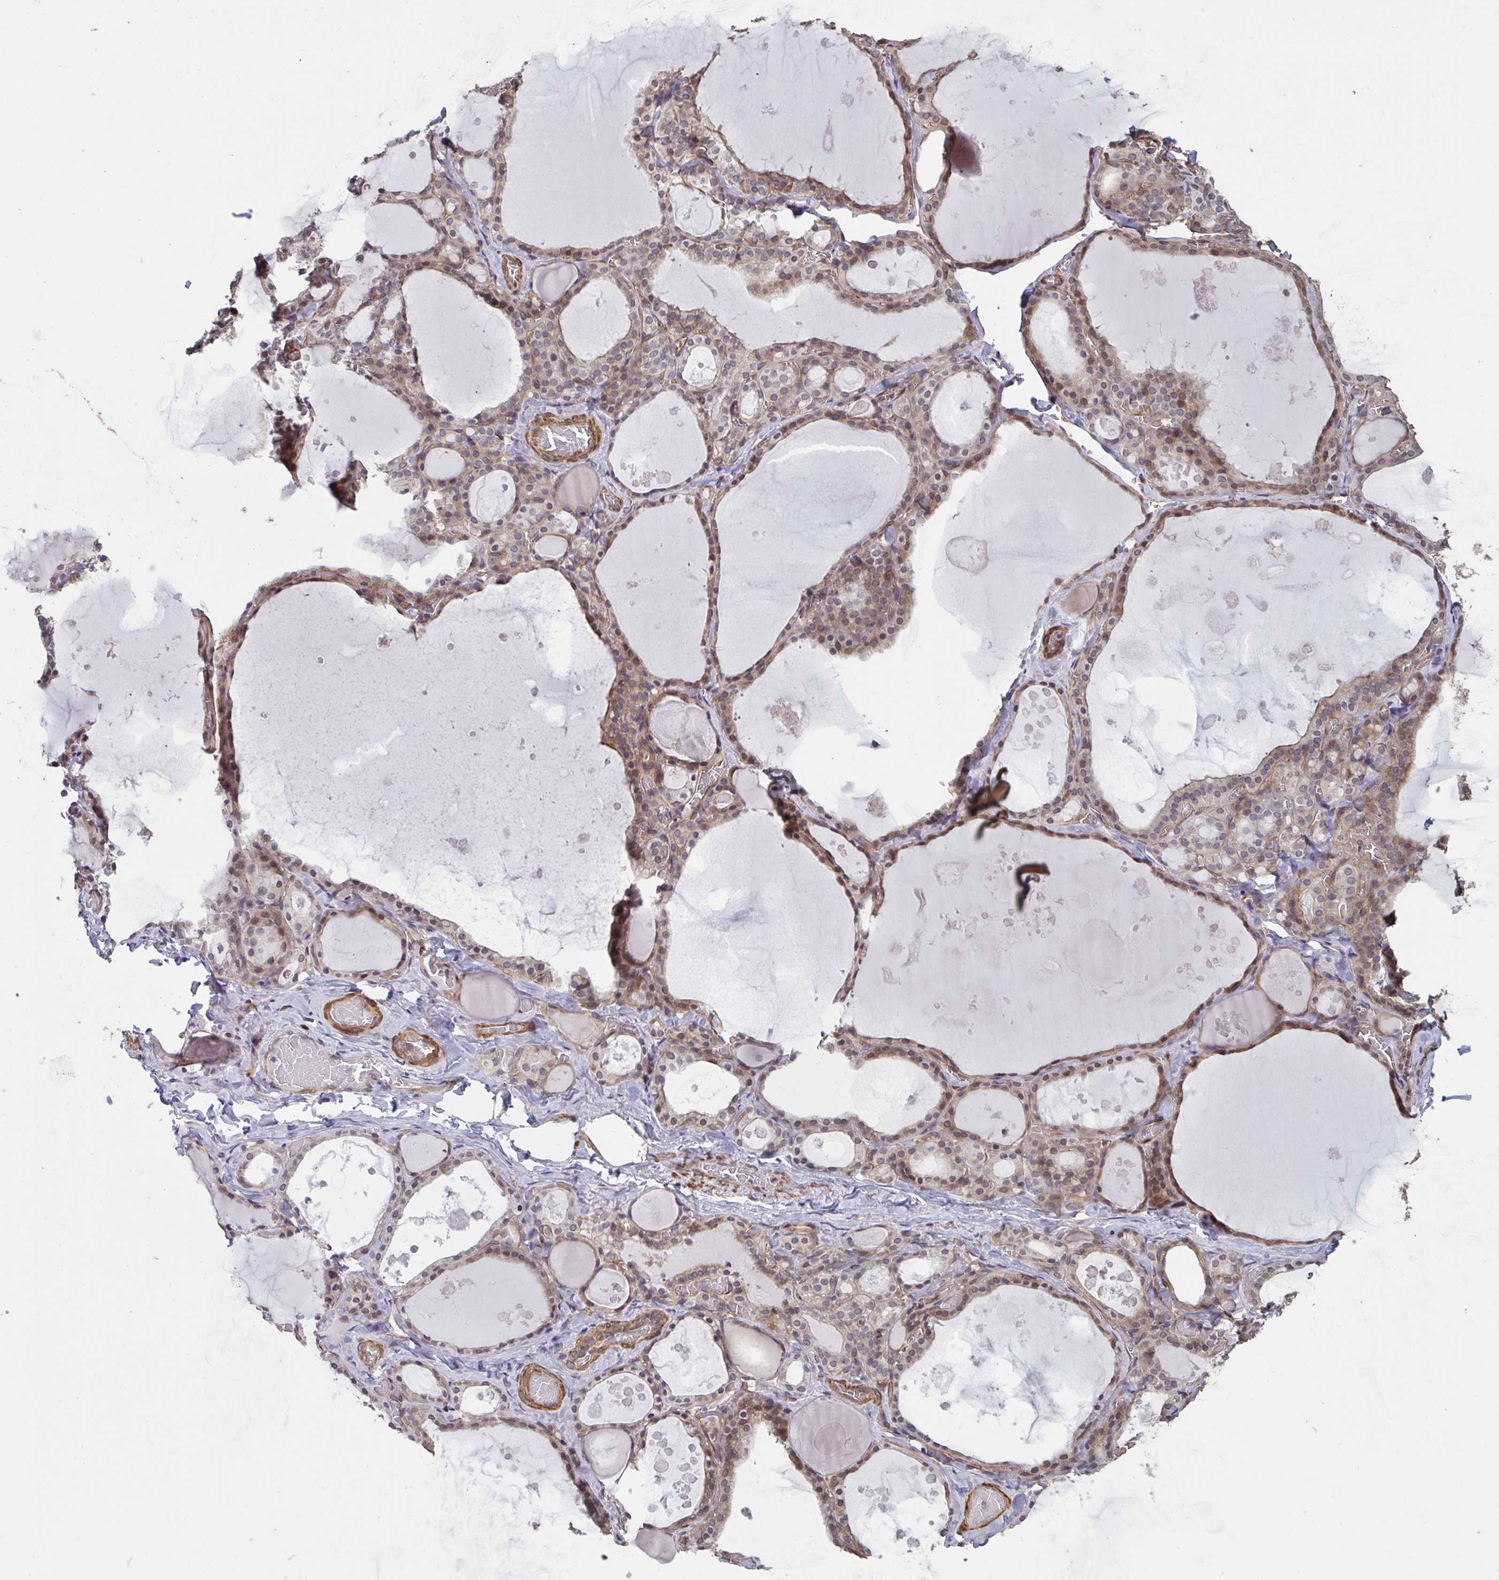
{"staining": {"intensity": "weak", "quantity": "25%-75%", "location": "cytoplasmic/membranous,nuclear"}, "tissue": "thyroid gland", "cell_type": "Glandular cells", "image_type": "normal", "snomed": [{"axis": "morphology", "description": "Normal tissue, NOS"}, {"axis": "topography", "description": "Thyroid gland"}], "caption": "The image reveals staining of unremarkable thyroid gland, revealing weak cytoplasmic/membranous,nuclear protein staining (brown color) within glandular cells.", "gene": "IPO5", "patient": {"sex": "male", "age": 56}}